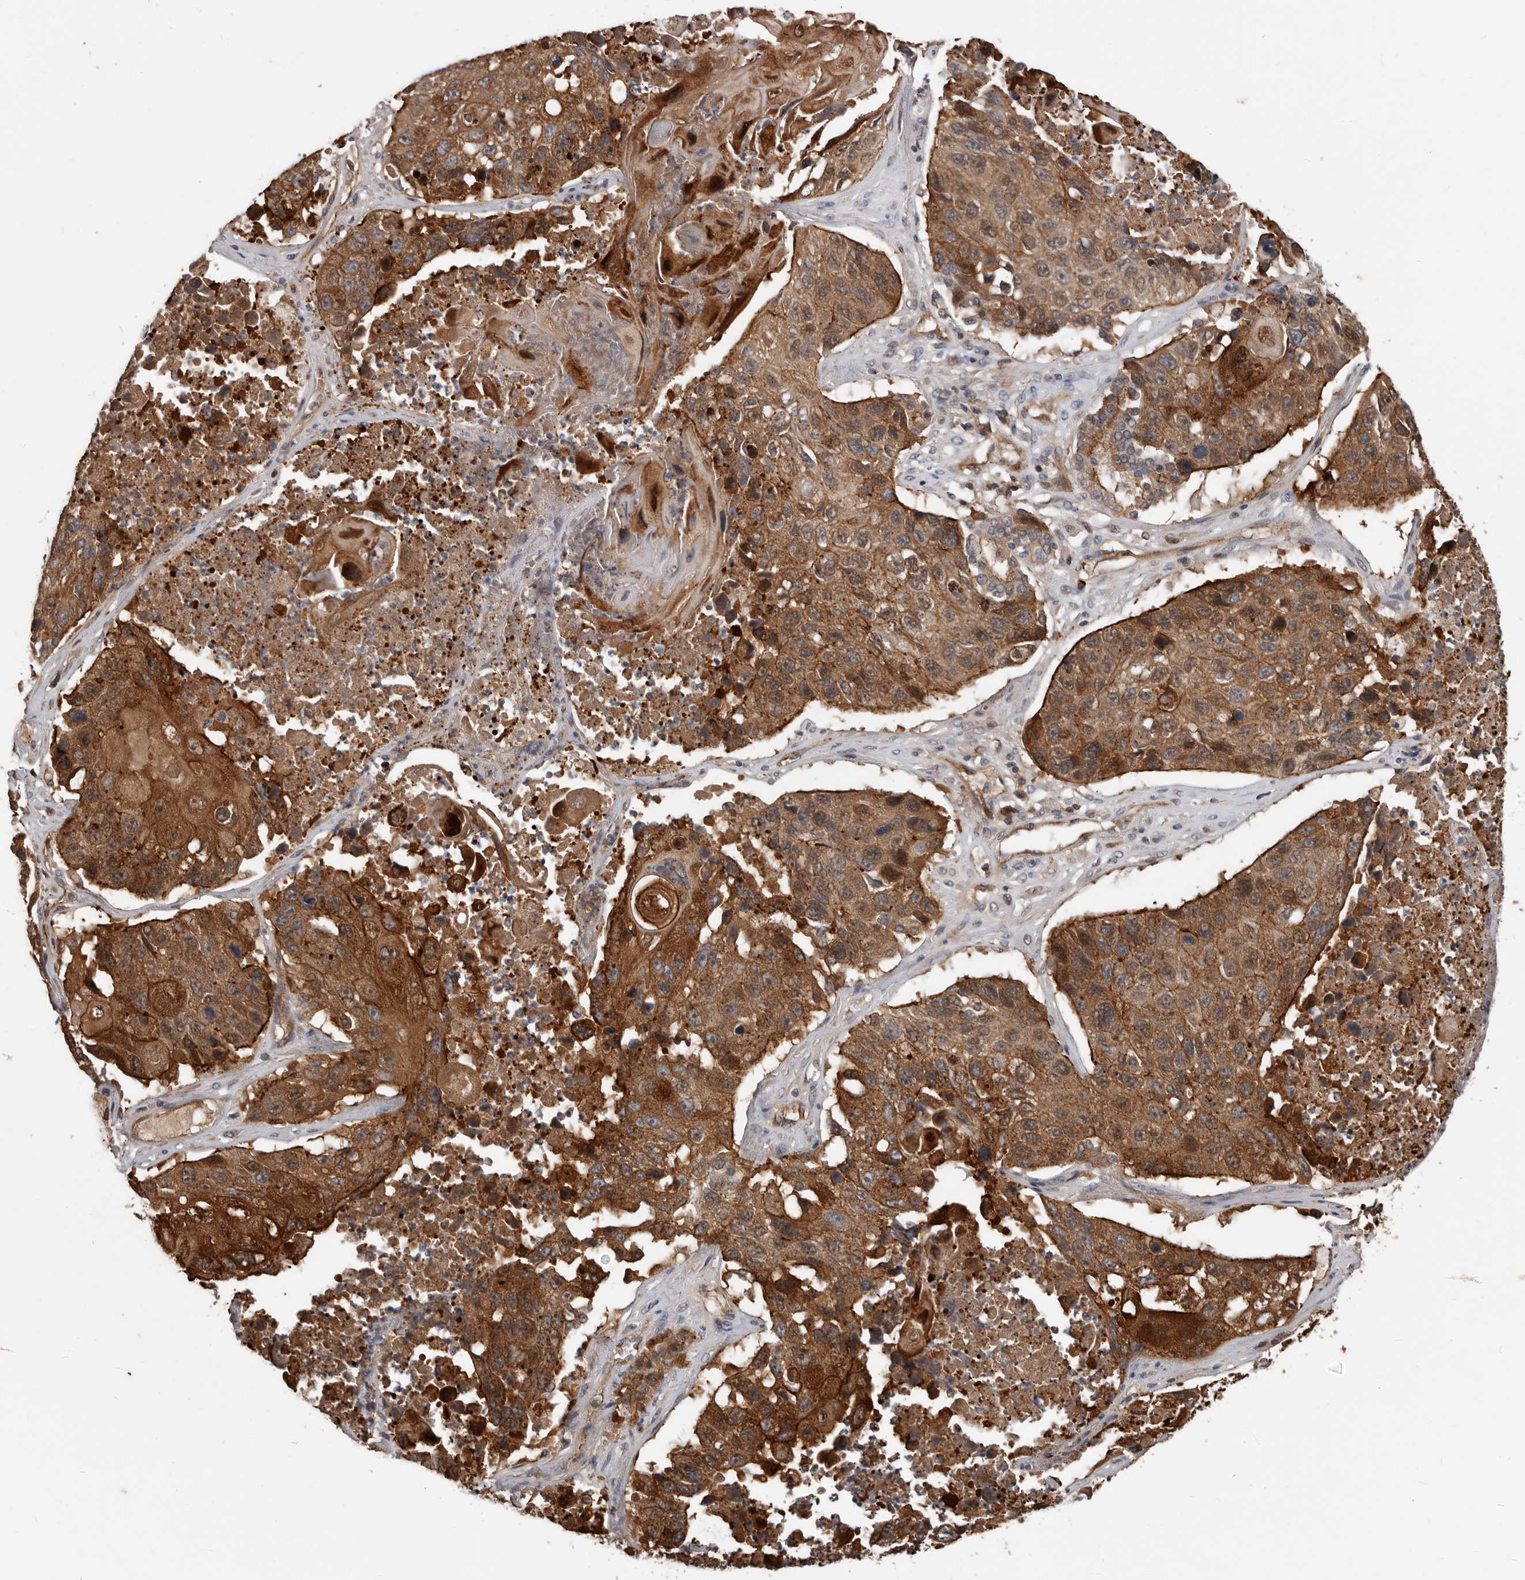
{"staining": {"intensity": "strong", "quantity": ">75%", "location": "cytoplasmic/membranous"}, "tissue": "lung cancer", "cell_type": "Tumor cells", "image_type": "cancer", "snomed": [{"axis": "morphology", "description": "Squamous cell carcinoma, NOS"}, {"axis": "topography", "description": "Lung"}], "caption": "The image demonstrates immunohistochemical staining of lung cancer (squamous cell carcinoma). There is strong cytoplasmic/membranous positivity is identified in approximately >75% of tumor cells.", "gene": "PNRC2", "patient": {"sex": "male", "age": 61}}